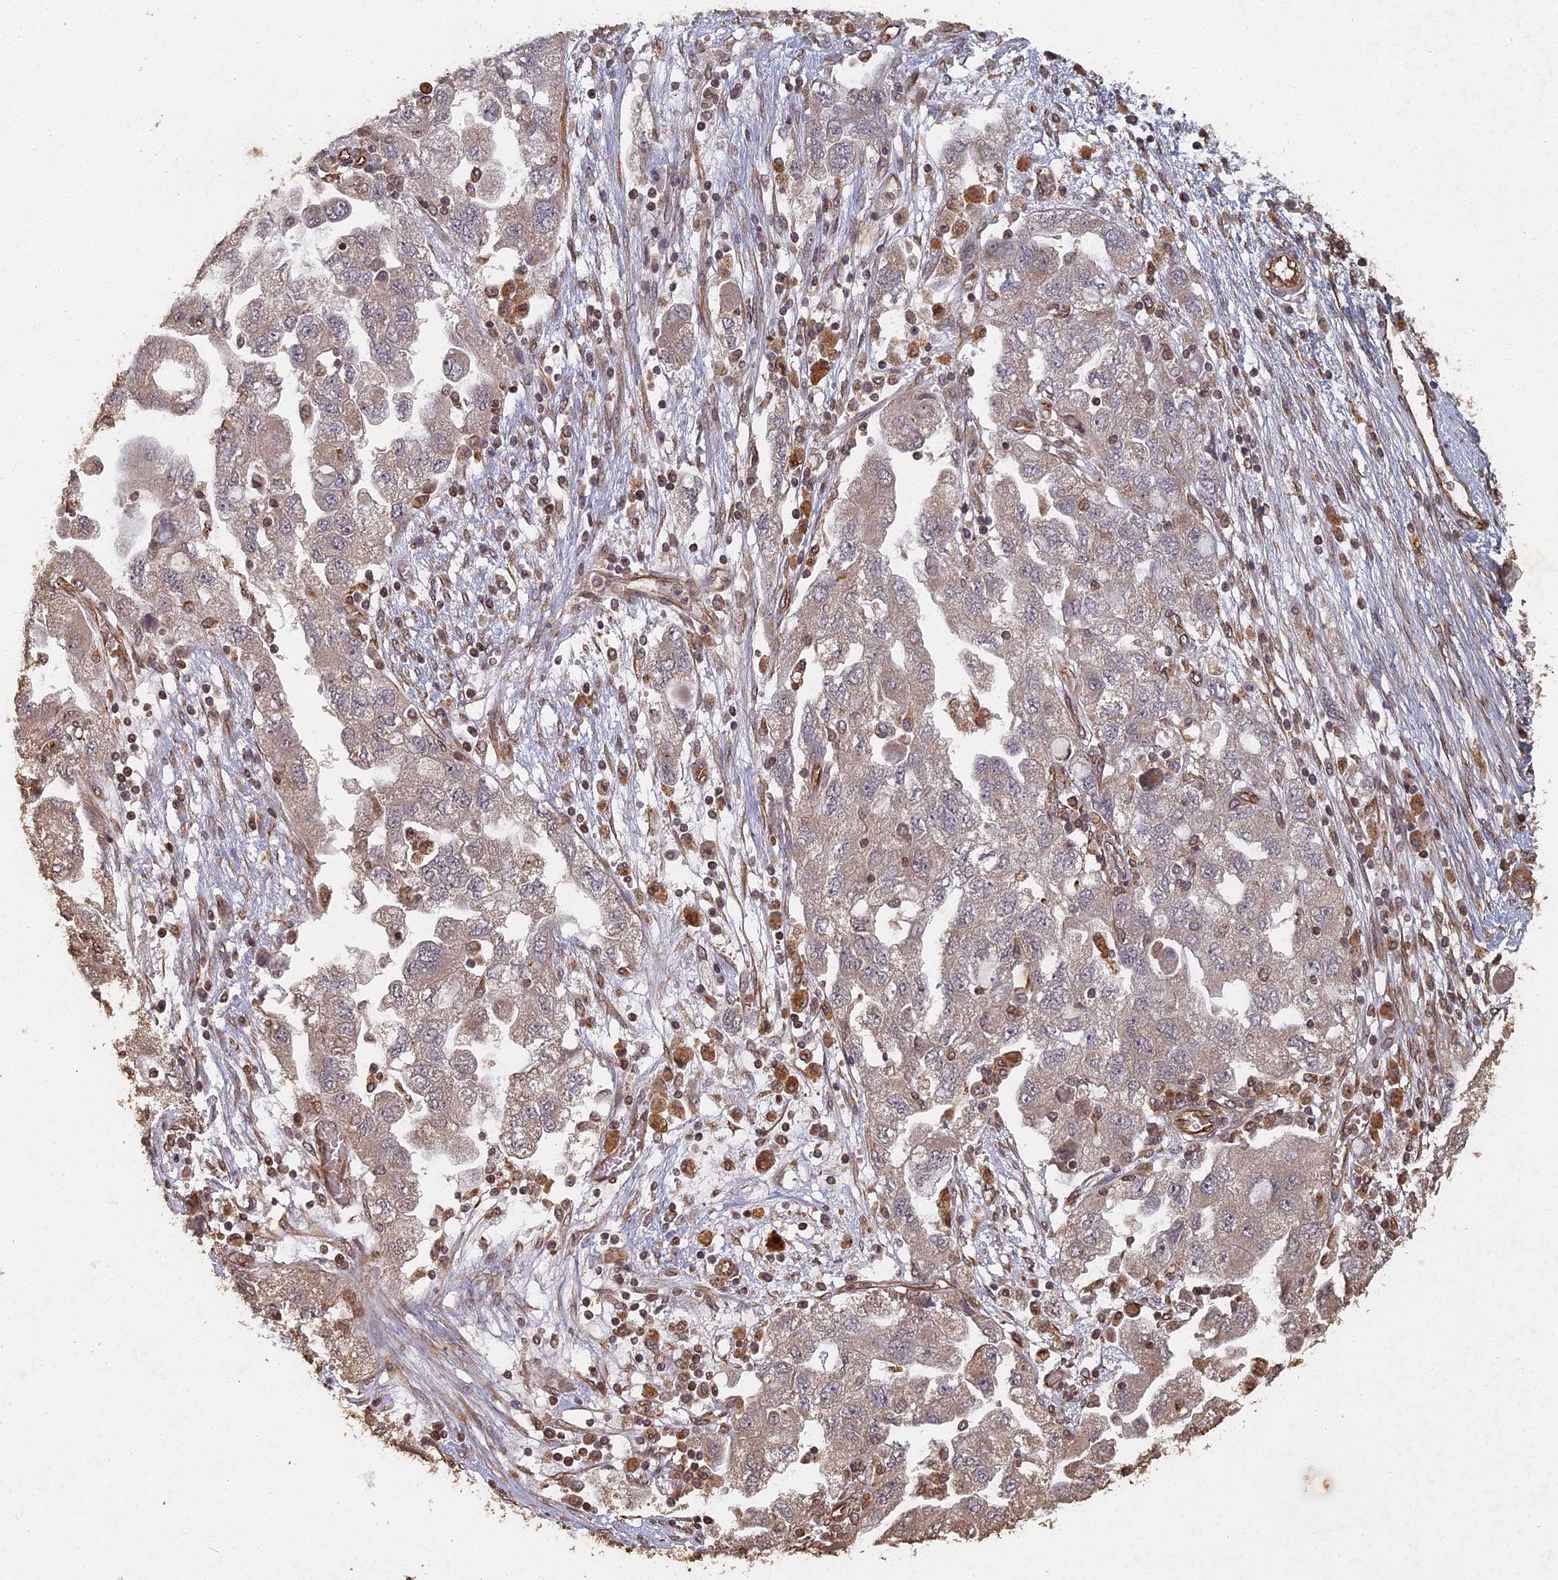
{"staining": {"intensity": "weak", "quantity": "<25%", "location": "cytoplasmic/membranous"}, "tissue": "ovarian cancer", "cell_type": "Tumor cells", "image_type": "cancer", "snomed": [{"axis": "morphology", "description": "Carcinoma, NOS"}, {"axis": "morphology", "description": "Cystadenocarcinoma, serous, NOS"}, {"axis": "topography", "description": "Ovary"}], "caption": "Immunohistochemistry (IHC) of human ovarian cancer exhibits no expression in tumor cells.", "gene": "ABCB10", "patient": {"sex": "female", "age": 69}}